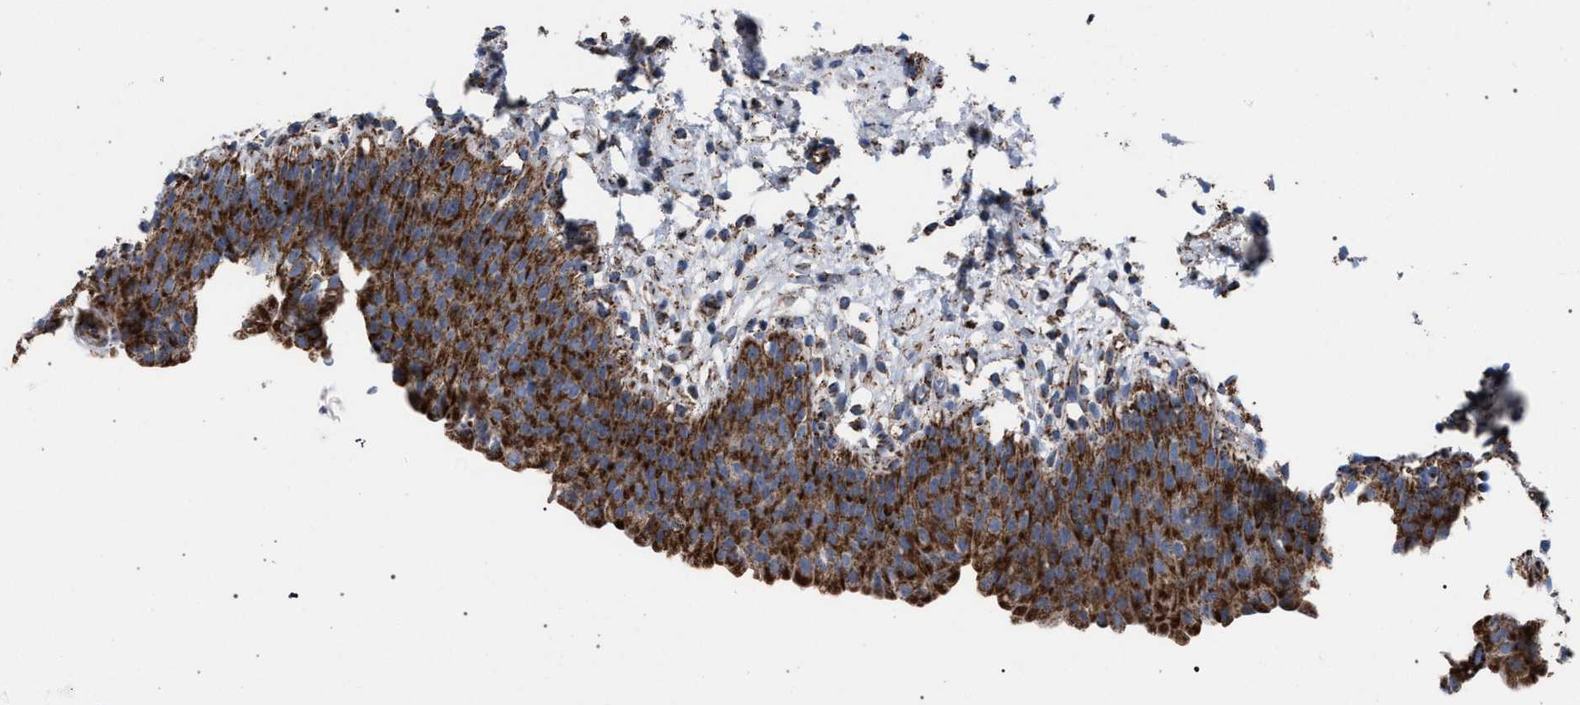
{"staining": {"intensity": "strong", "quantity": ">75%", "location": "cytoplasmic/membranous"}, "tissue": "urinary bladder", "cell_type": "Urothelial cells", "image_type": "normal", "snomed": [{"axis": "morphology", "description": "Normal tissue, NOS"}, {"axis": "topography", "description": "Urinary bladder"}], "caption": "This image exhibits immunohistochemistry (IHC) staining of normal human urinary bladder, with high strong cytoplasmic/membranous positivity in approximately >75% of urothelial cells.", "gene": "VPS13A", "patient": {"sex": "male", "age": 37}}